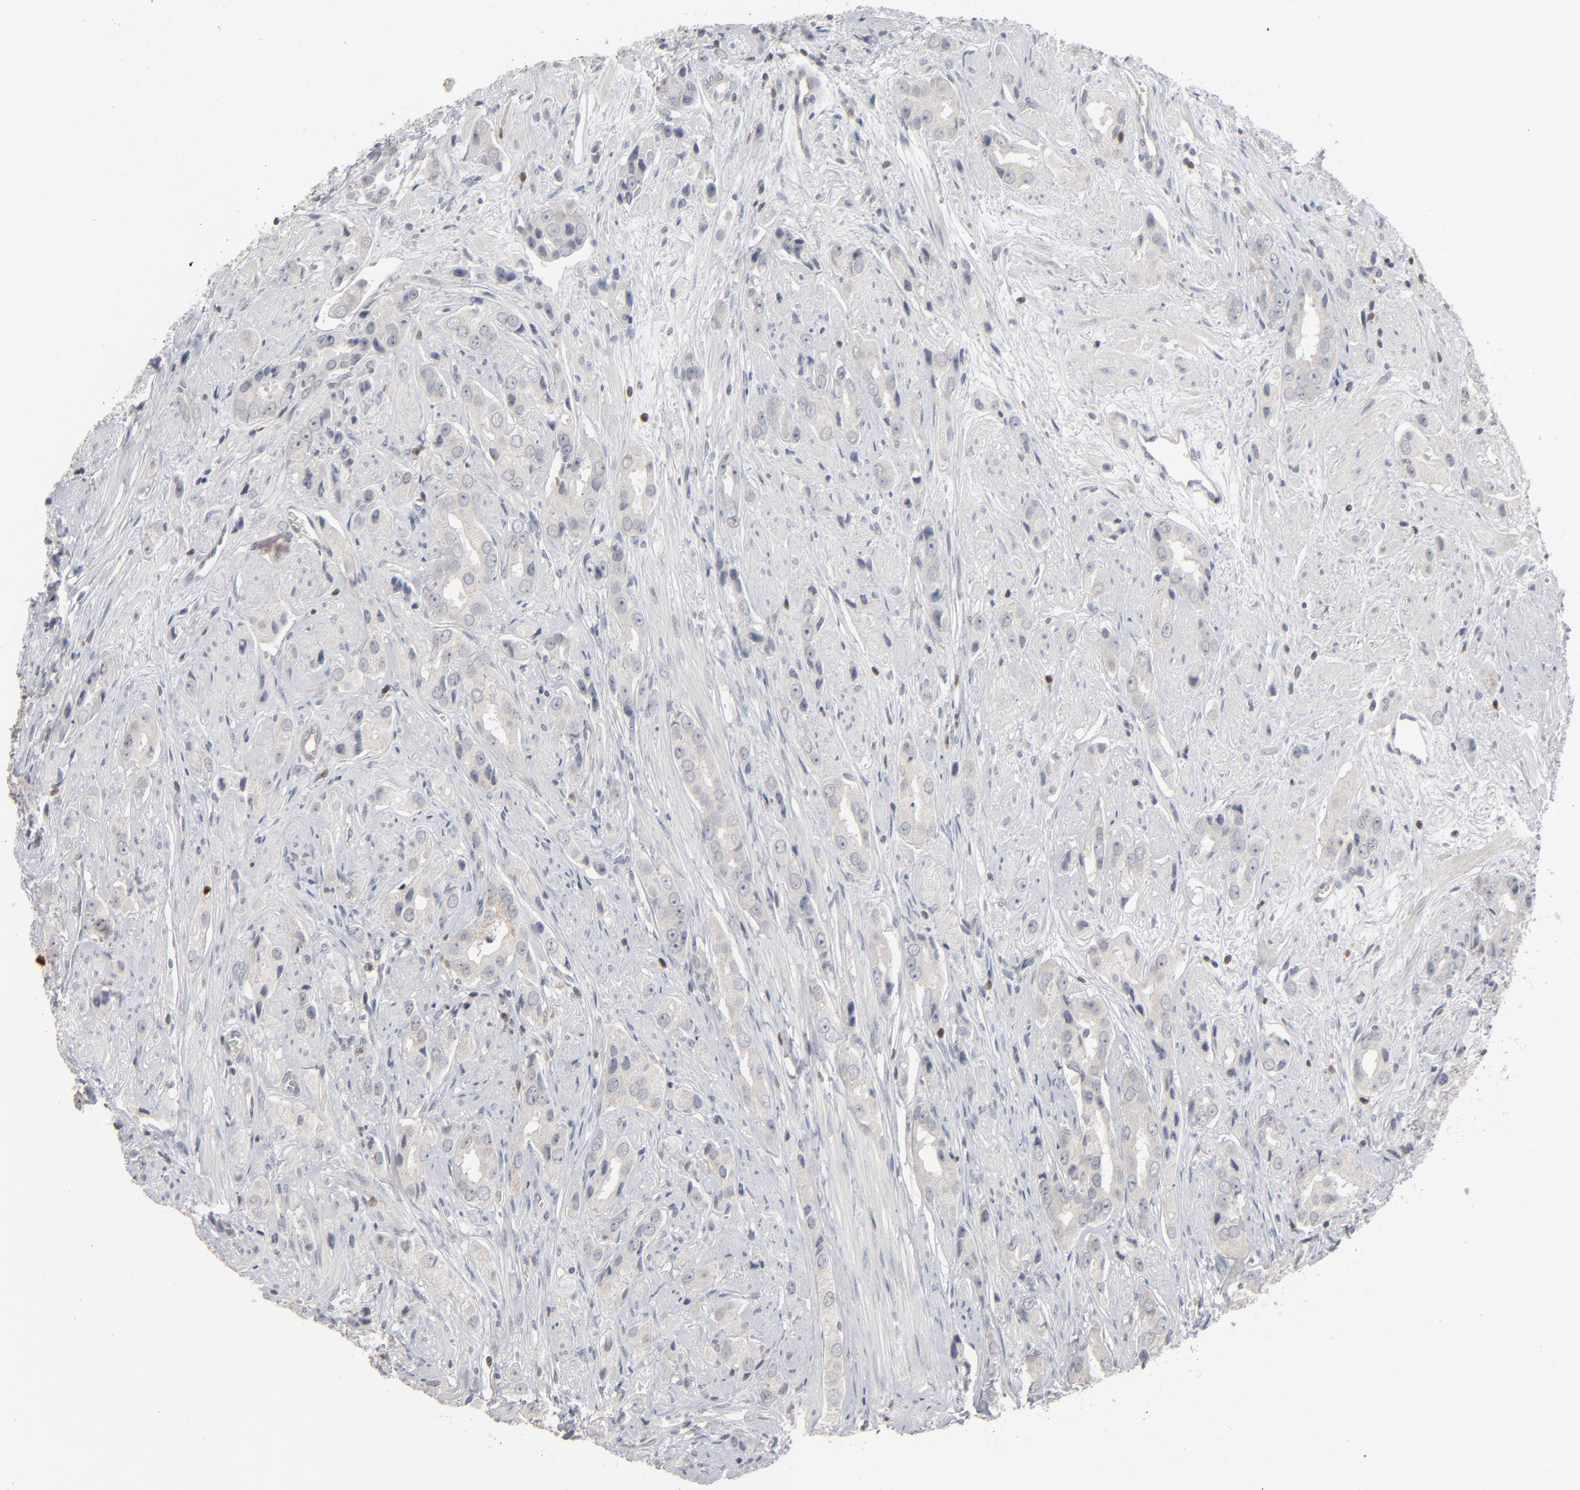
{"staining": {"intensity": "weak", "quantity": ">75%", "location": "cytoplasmic/membranous"}, "tissue": "prostate cancer", "cell_type": "Tumor cells", "image_type": "cancer", "snomed": [{"axis": "morphology", "description": "Adenocarcinoma, Medium grade"}, {"axis": "topography", "description": "Prostate"}], "caption": "There is low levels of weak cytoplasmic/membranous positivity in tumor cells of medium-grade adenocarcinoma (prostate), as demonstrated by immunohistochemical staining (brown color).", "gene": "STAT4", "patient": {"sex": "male", "age": 53}}